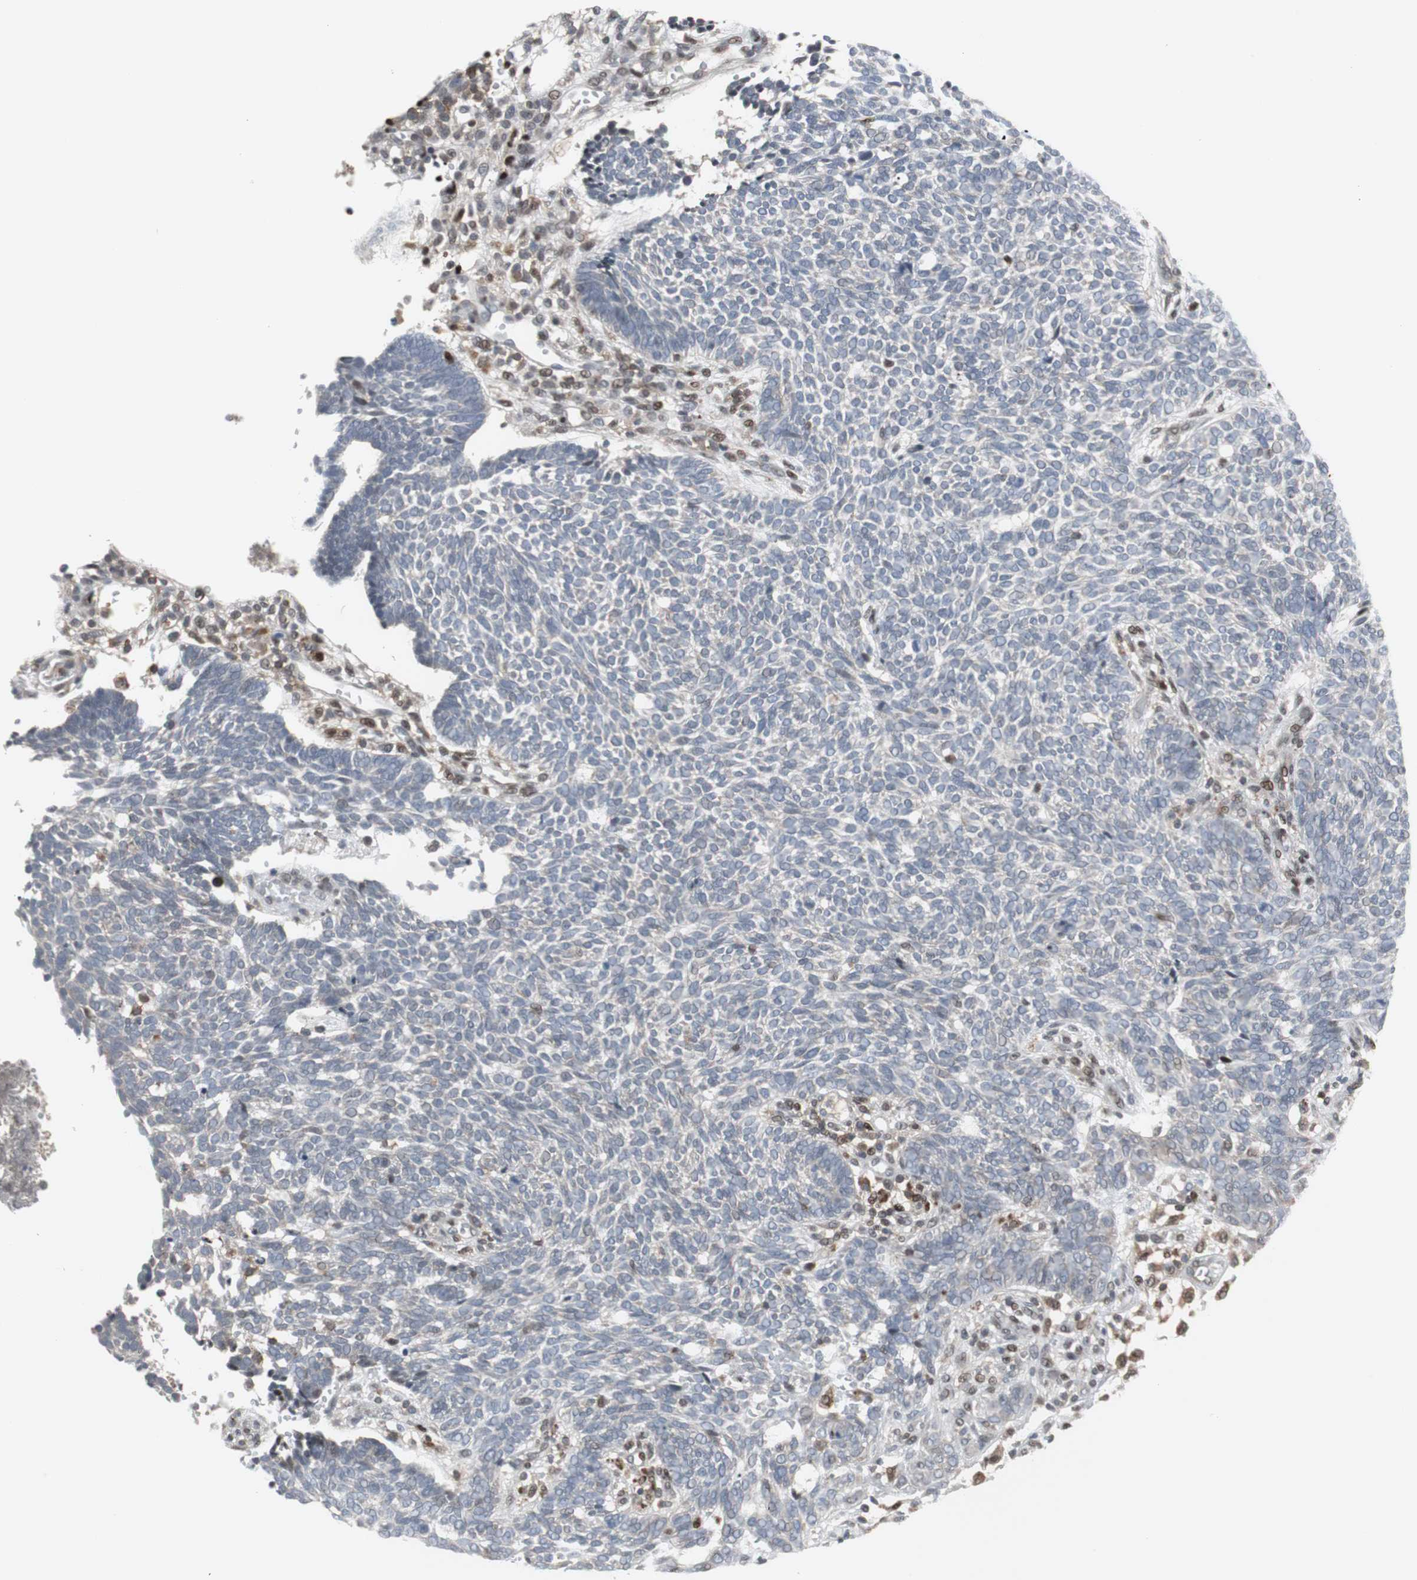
{"staining": {"intensity": "negative", "quantity": "none", "location": "none"}, "tissue": "skin cancer", "cell_type": "Tumor cells", "image_type": "cancer", "snomed": [{"axis": "morphology", "description": "Normal tissue, NOS"}, {"axis": "morphology", "description": "Basal cell carcinoma"}, {"axis": "topography", "description": "Skin"}], "caption": "Immunohistochemical staining of basal cell carcinoma (skin) reveals no significant staining in tumor cells.", "gene": "GRK2", "patient": {"sex": "male", "age": 87}}